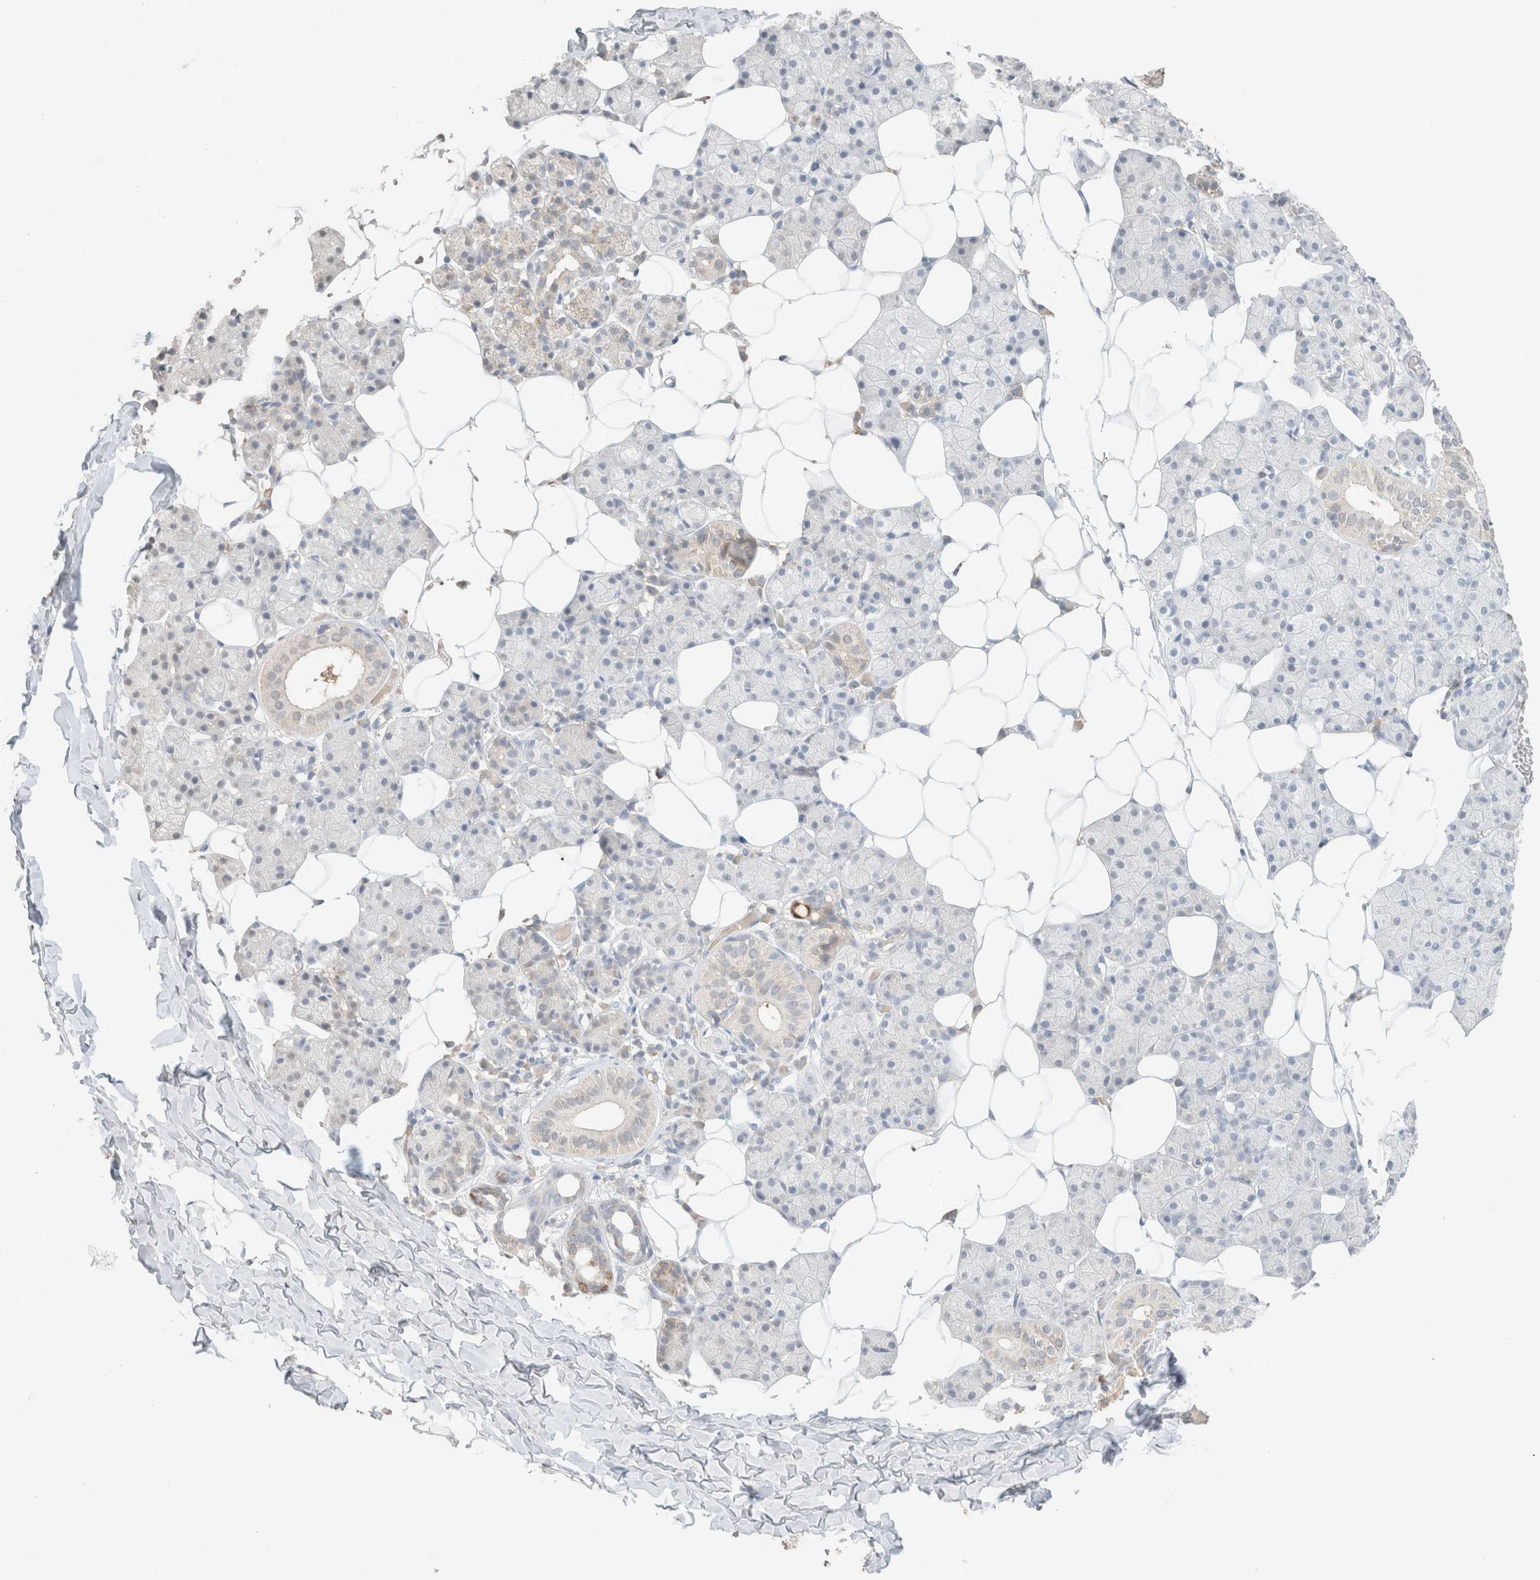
{"staining": {"intensity": "negative", "quantity": "none", "location": "none"}, "tissue": "salivary gland", "cell_type": "Glandular cells", "image_type": "normal", "snomed": [{"axis": "morphology", "description": "Normal tissue, NOS"}, {"axis": "topography", "description": "Salivary gland"}], "caption": "IHC histopathology image of unremarkable salivary gland: human salivary gland stained with DAB demonstrates no significant protein positivity in glandular cells. Brightfield microscopy of IHC stained with DAB (3,3'-diaminobenzidine) (brown) and hematoxylin (blue), captured at high magnification.", "gene": "CPA1", "patient": {"sex": "female", "age": 33}}